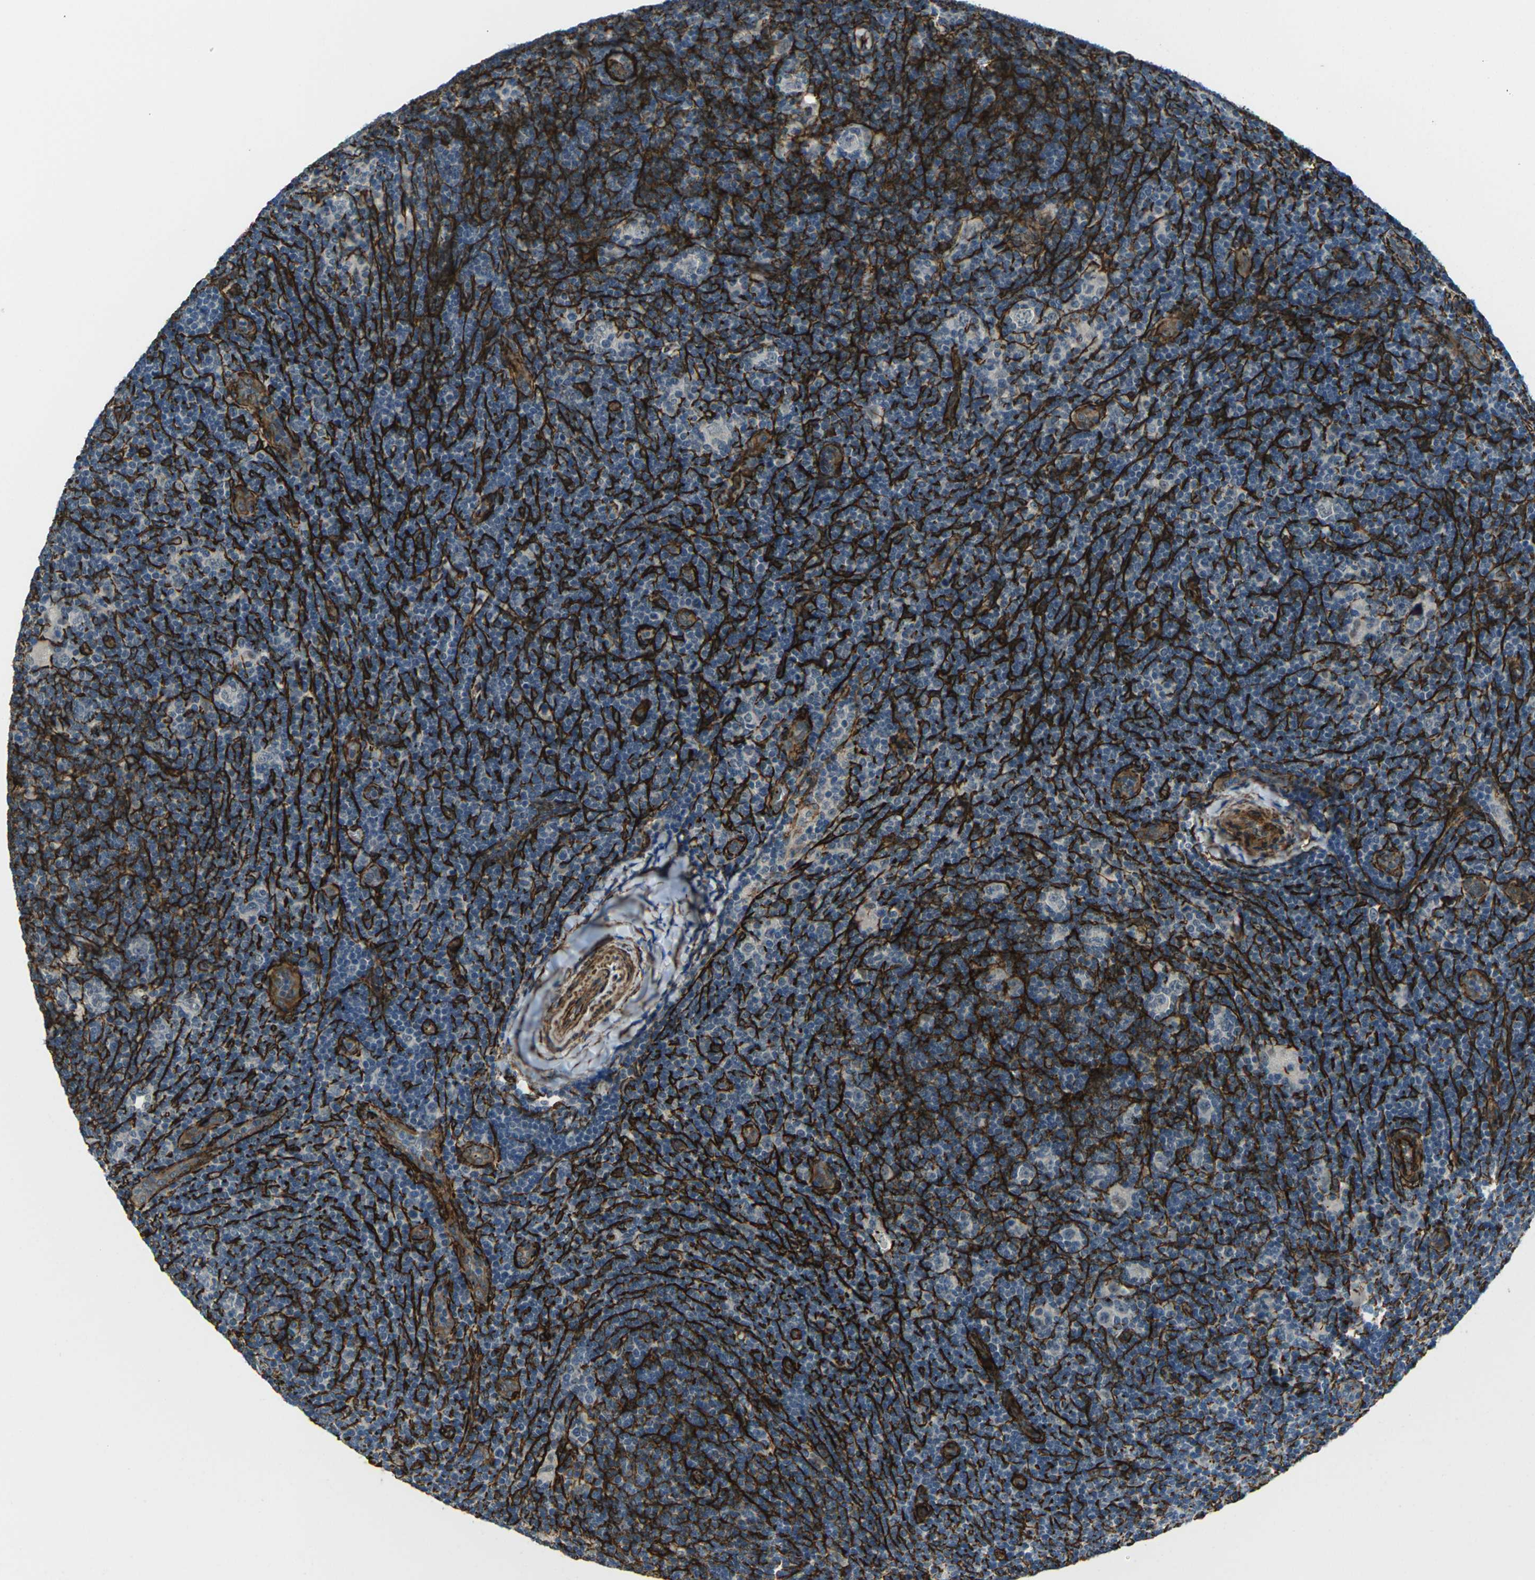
{"staining": {"intensity": "negative", "quantity": "none", "location": "none"}, "tissue": "lymphoma", "cell_type": "Tumor cells", "image_type": "cancer", "snomed": [{"axis": "morphology", "description": "Hodgkin's disease, NOS"}, {"axis": "topography", "description": "Lymph node"}], "caption": "Immunohistochemical staining of lymphoma reveals no significant expression in tumor cells. The staining is performed using DAB brown chromogen with nuclei counter-stained in using hematoxylin.", "gene": "GRAMD1C", "patient": {"sex": "female", "age": 57}}